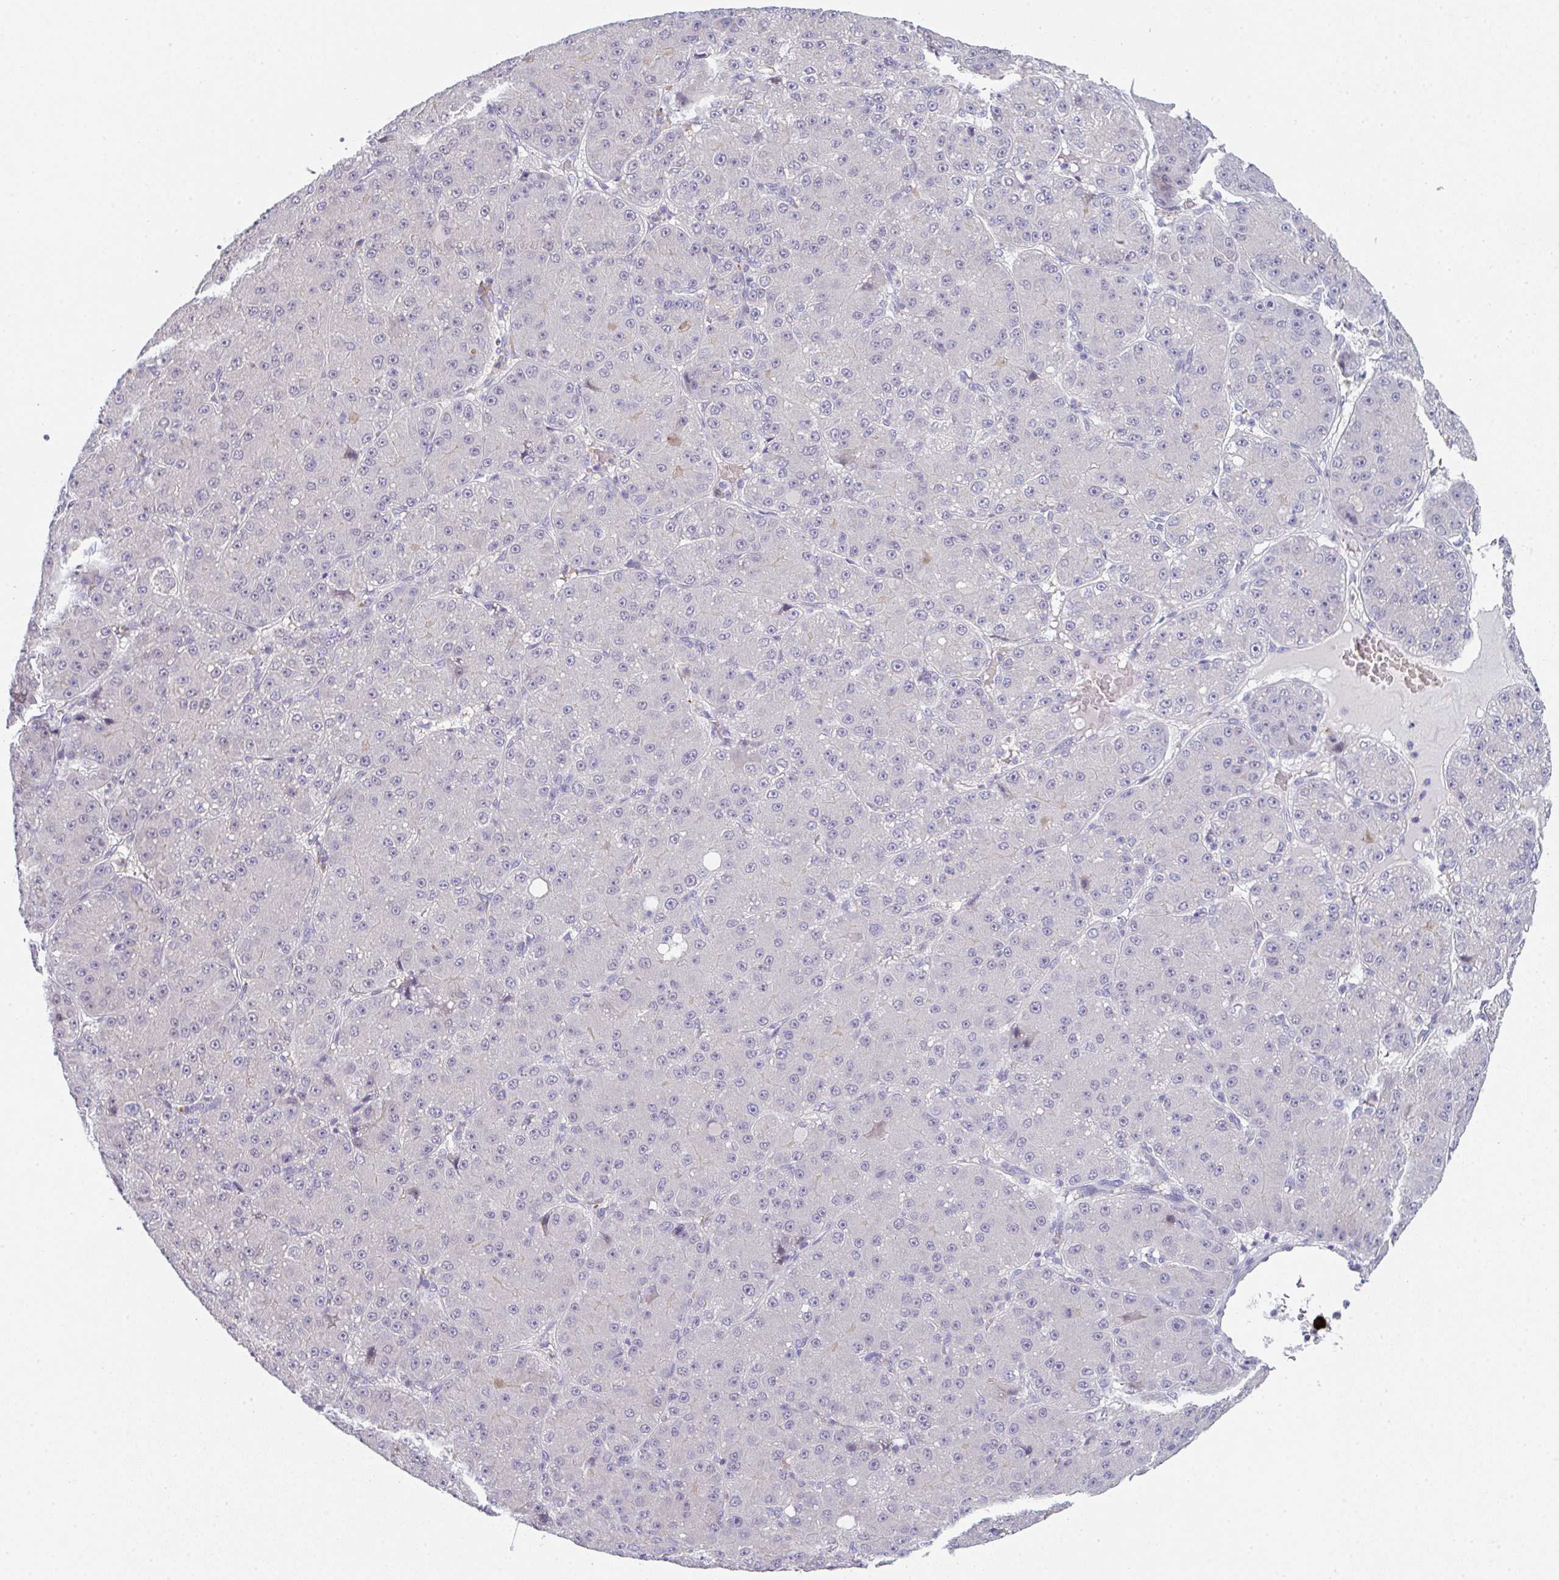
{"staining": {"intensity": "negative", "quantity": "none", "location": "none"}, "tissue": "liver cancer", "cell_type": "Tumor cells", "image_type": "cancer", "snomed": [{"axis": "morphology", "description": "Carcinoma, Hepatocellular, NOS"}, {"axis": "topography", "description": "Liver"}], "caption": "DAB immunohistochemical staining of liver cancer demonstrates no significant positivity in tumor cells.", "gene": "CACNA1S", "patient": {"sex": "male", "age": 67}}